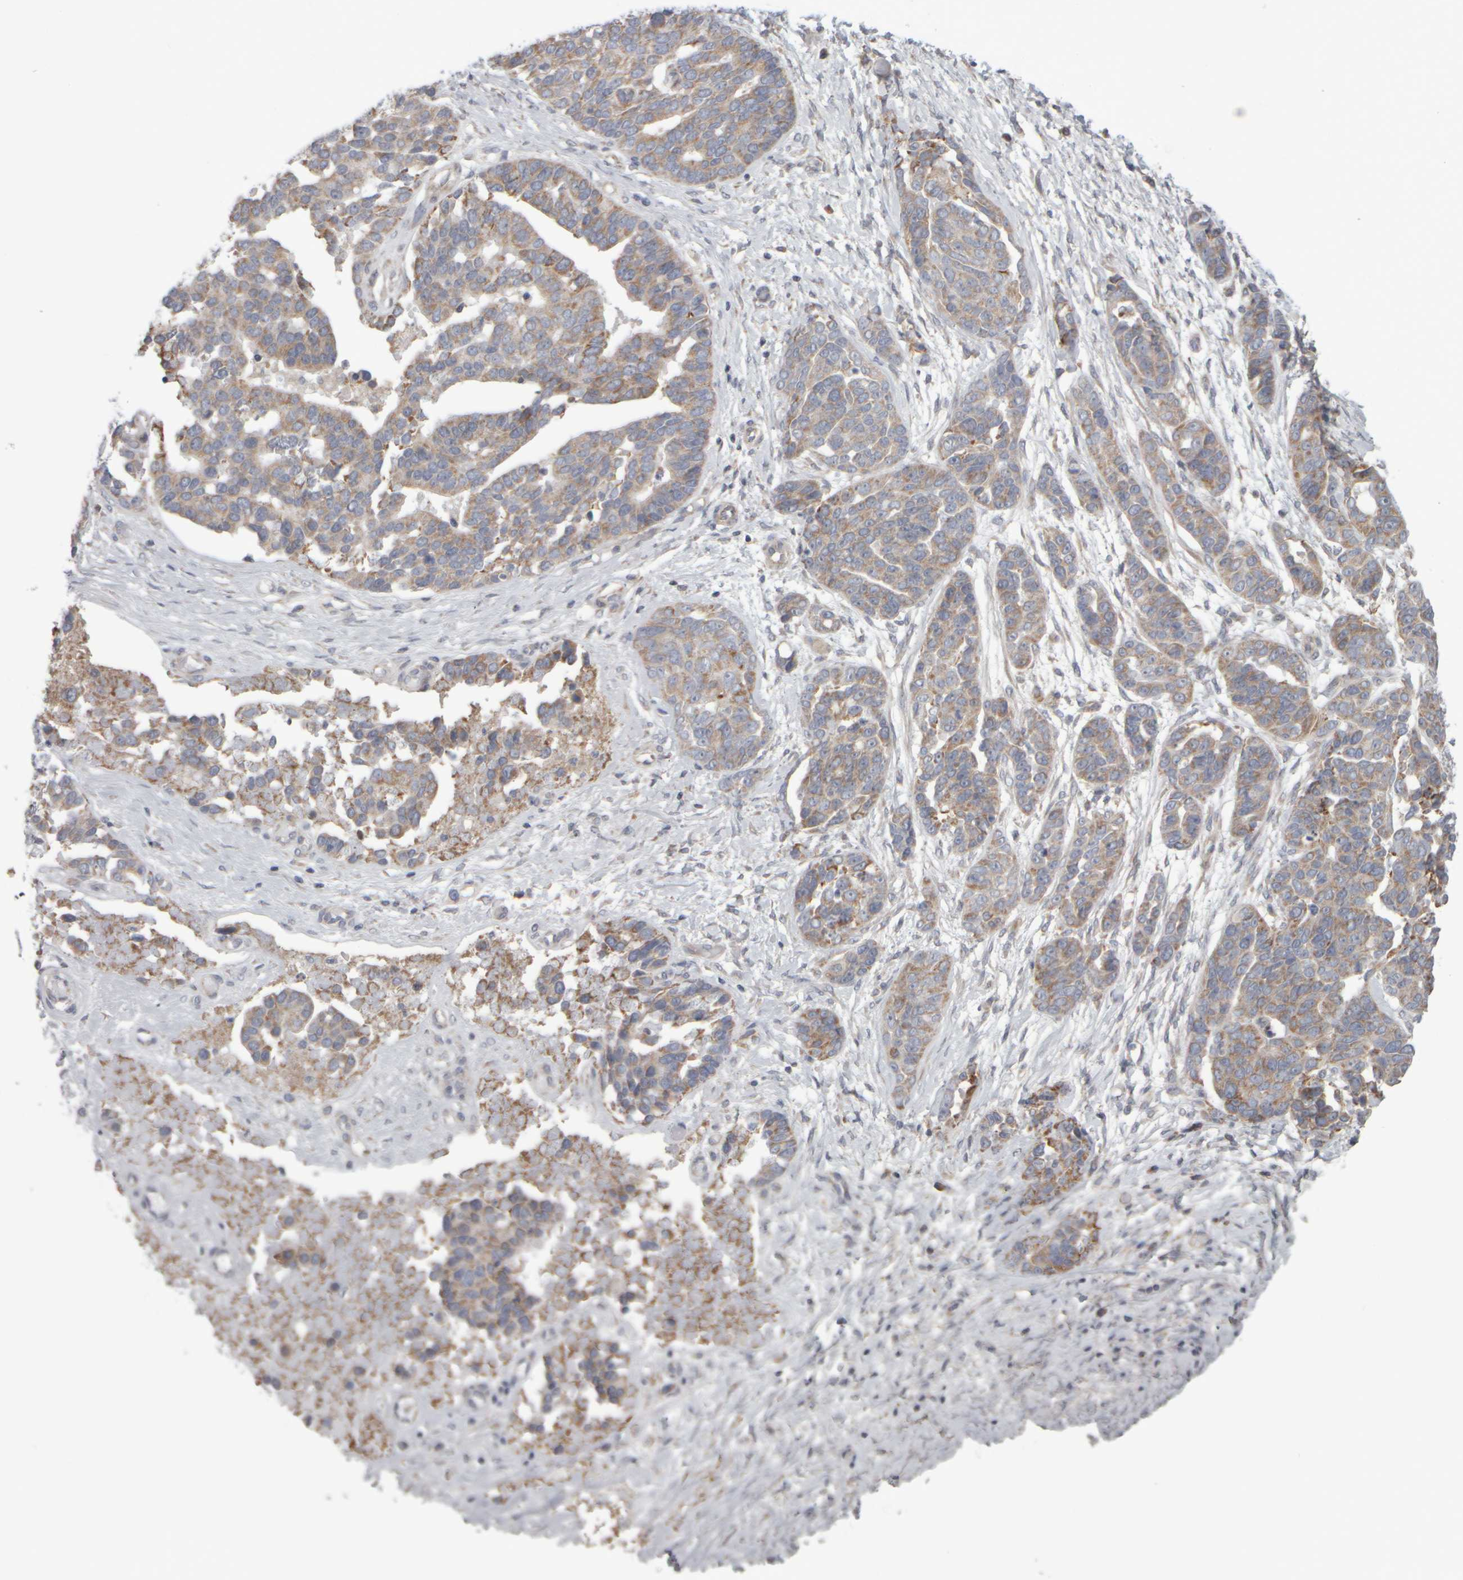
{"staining": {"intensity": "weak", "quantity": ">75%", "location": "cytoplasmic/membranous"}, "tissue": "ovarian cancer", "cell_type": "Tumor cells", "image_type": "cancer", "snomed": [{"axis": "morphology", "description": "Cystadenocarcinoma, serous, NOS"}, {"axis": "topography", "description": "Ovary"}], "caption": "An immunohistochemistry micrograph of tumor tissue is shown. Protein staining in brown shows weak cytoplasmic/membranous positivity in ovarian serous cystadenocarcinoma within tumor cells.", "gene": "SCO1", "patient": {"sex": "female", "age": 44}}